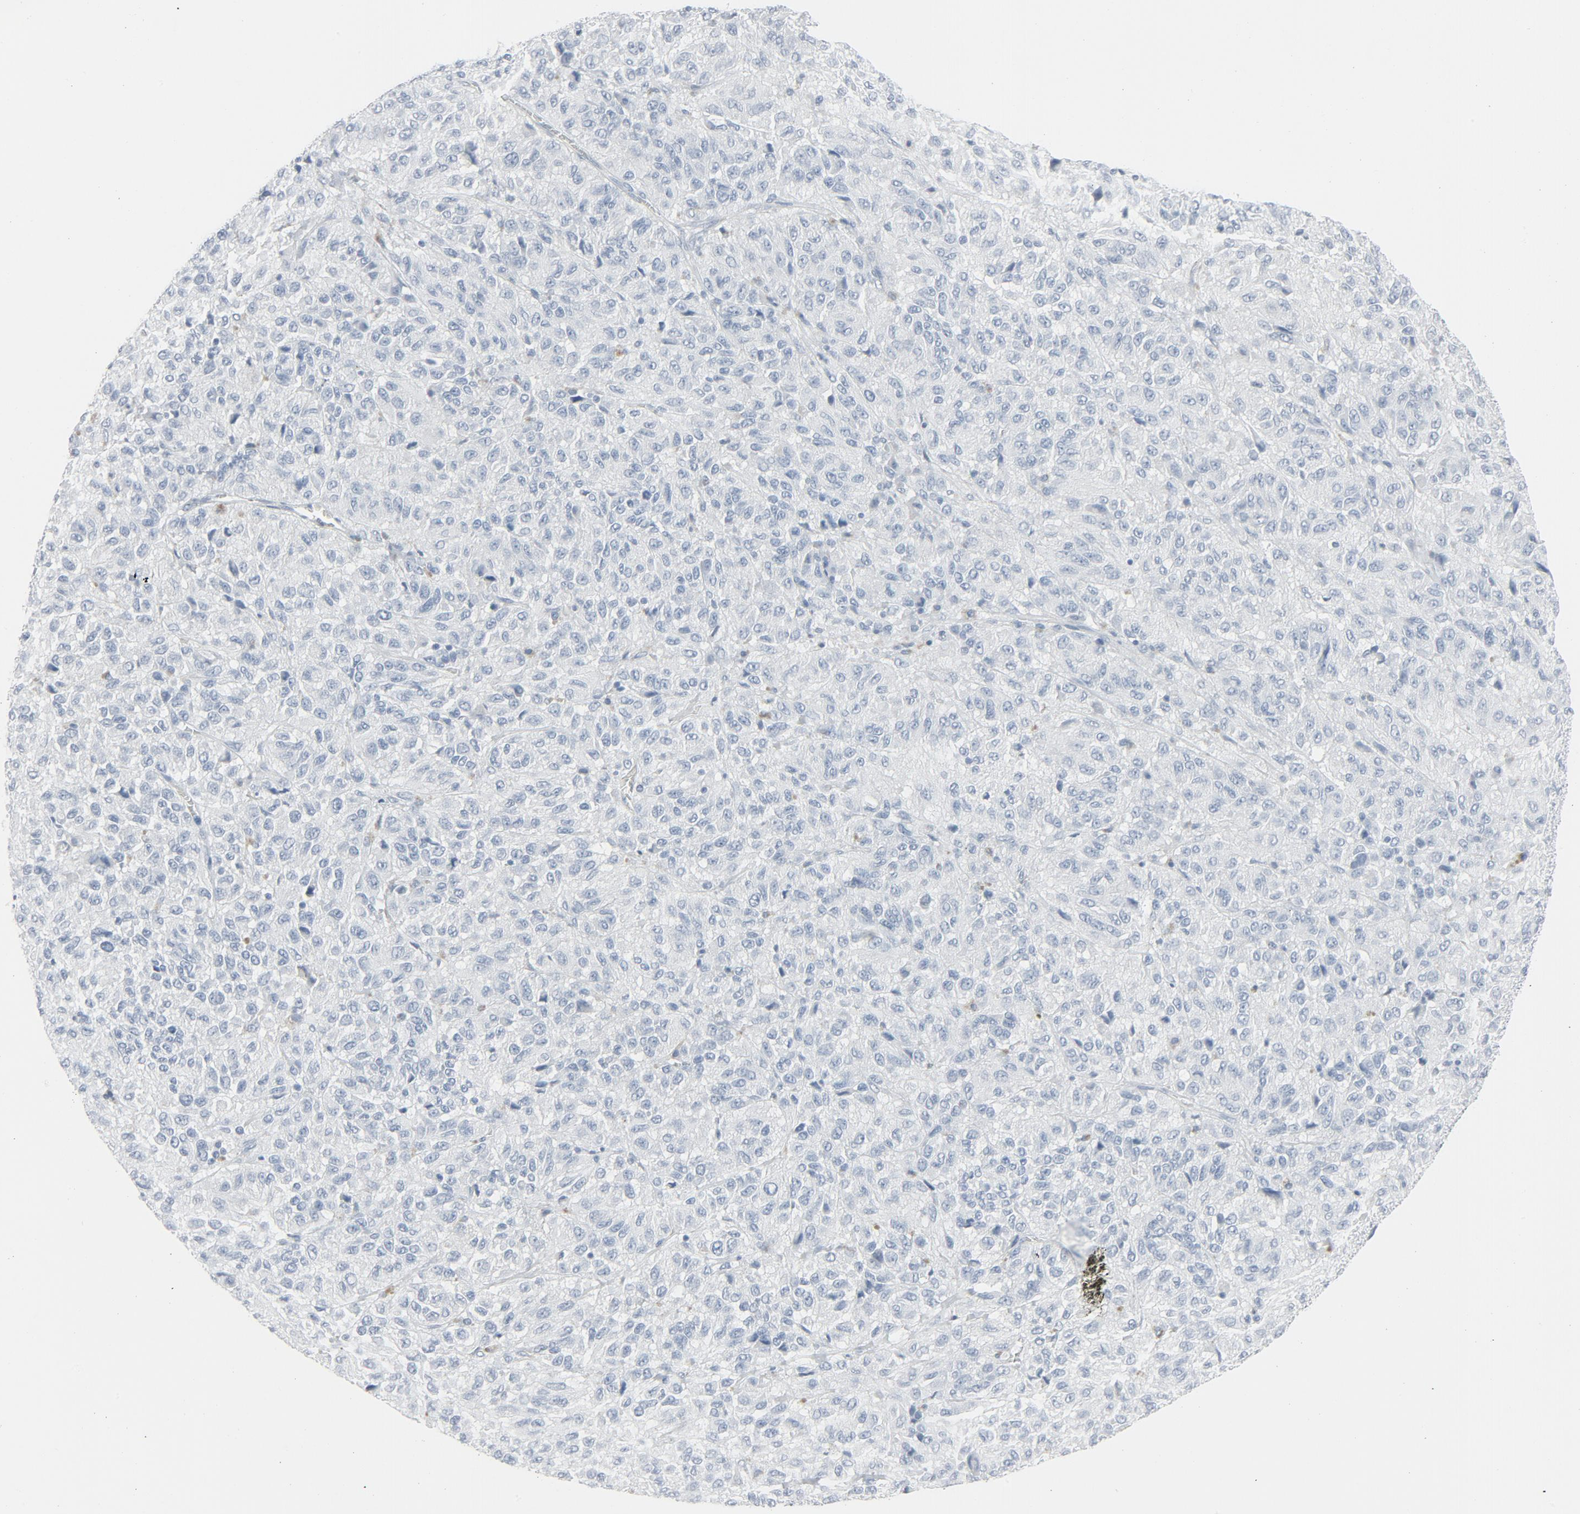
{"staining": {"intensity": "negative", "quantity": "none", "location": "none"}, "tissue": "melanoma", "cell_type": "Tumor cells", "image_type": "cancer", "snomed": [{"axis": "morphology", "description": "Malignant melanoma, Metastatic site"}, {"axis": "topography", "description": "Lung"}], "caption": "This image is of melanoma stained with immunohistochemistry to label a protein in brown with the nuclei are counter-stained blue. There is no positivity in tumor cells. Brightfield microscopy of immunohistochemistry stained with DAB (brown) and hematoxylin (blue), captured at high magnification.", "gene": "FGFR3", "patient": {"sex": "male", "age": 64}}